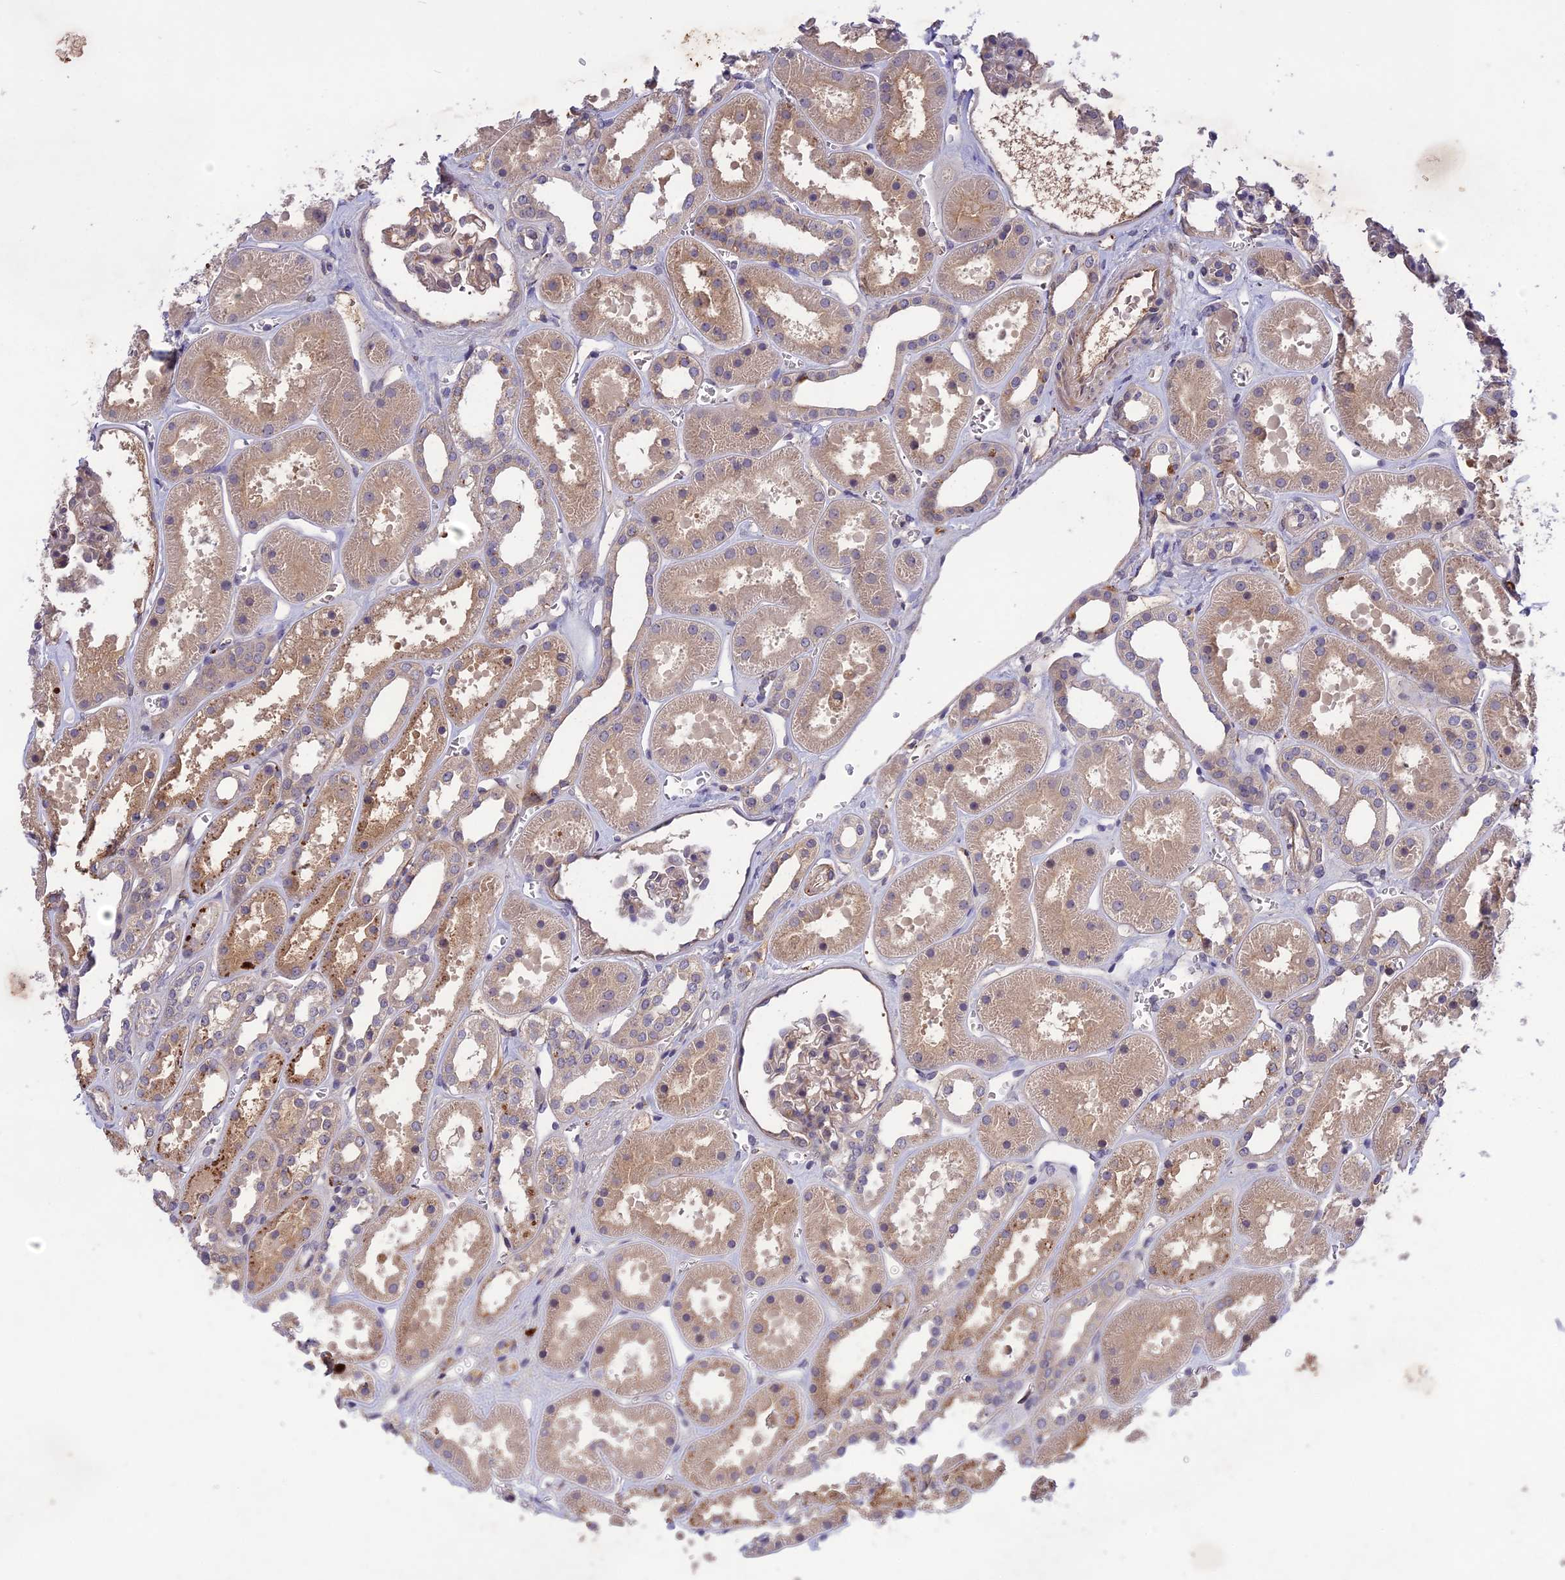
{"staining": {"intensity": "weak", "quantity": "<25%", "location": "cytoplasmic/membranous"}, "tissue": "kidney", "cell_type": "Cells in glomeruli", "image_type": "normal", "snomed": [{"axis": "morphology", "description": "Normal tissue, NOS"}, {"axis": "topography", "description": "Kidney"}], "caption": "High magnification brightfield microscopy of normal kidney stained with DAB (brown) and counterstained with hematoxylin (blue): cells in glomeruli show no significant positivity.", "gene": "ADO", "patient": {"sex": "female", "age": 41}}